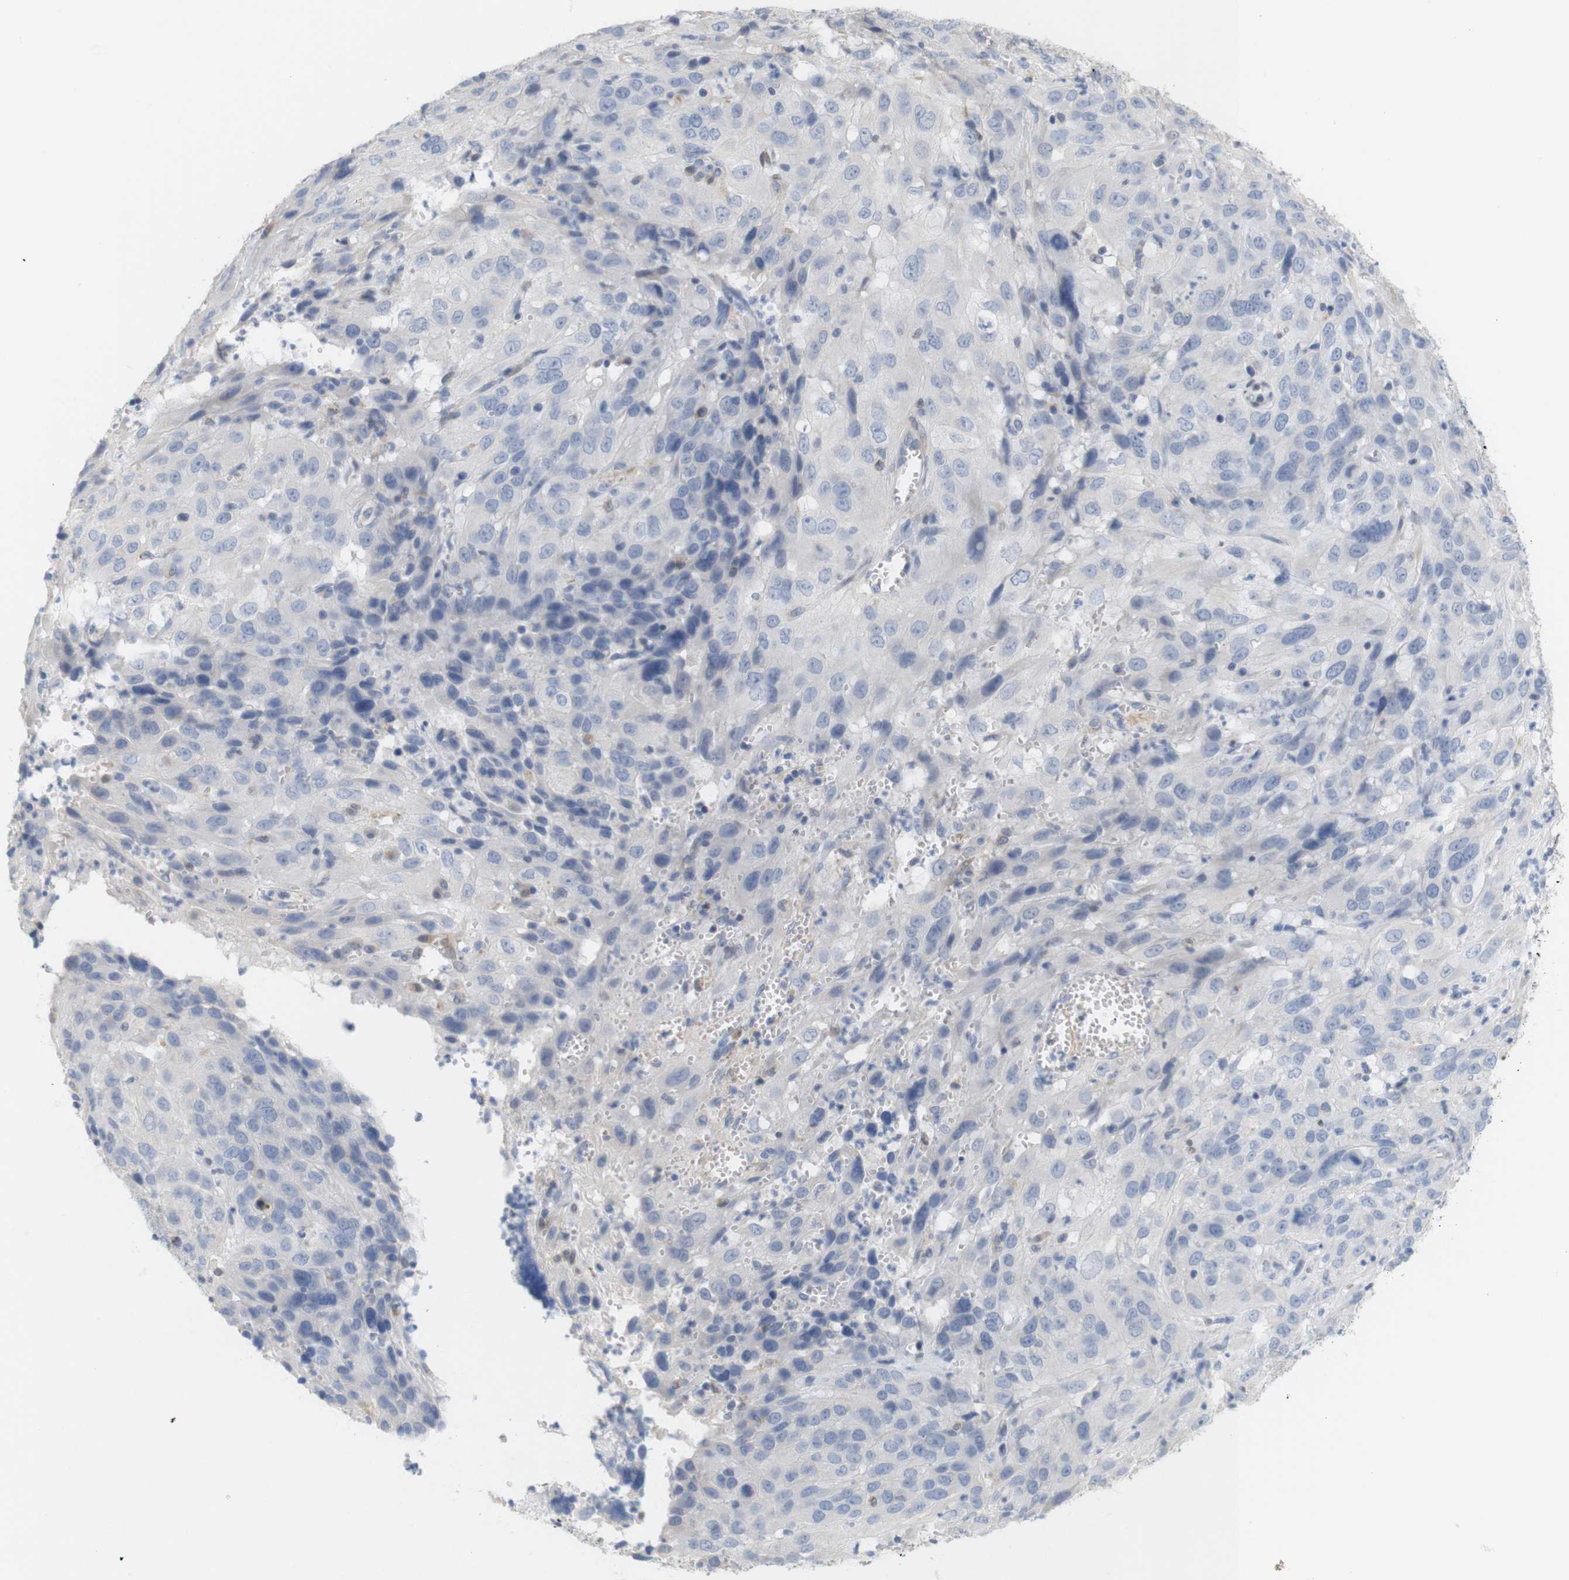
{"staining": {"intensity": "negative", "quantity": "none", "location": "none"}, "tissue": "cervical cancer", "cell_type": "Tumor cells", "image_type": "cancer", "snomed": [{"axis": "morphology", "description": "Squamous cell carcinoma, NOS"}, {"axis": "topography", "description": "Cervix"}], "caption": "Protein analysis of cervical cancer (squamous cell carcinoma) exhibits no significant staining in tumor cells.", "gene": "ITPR1", "patient": {"sex": "female", "age": 32}}